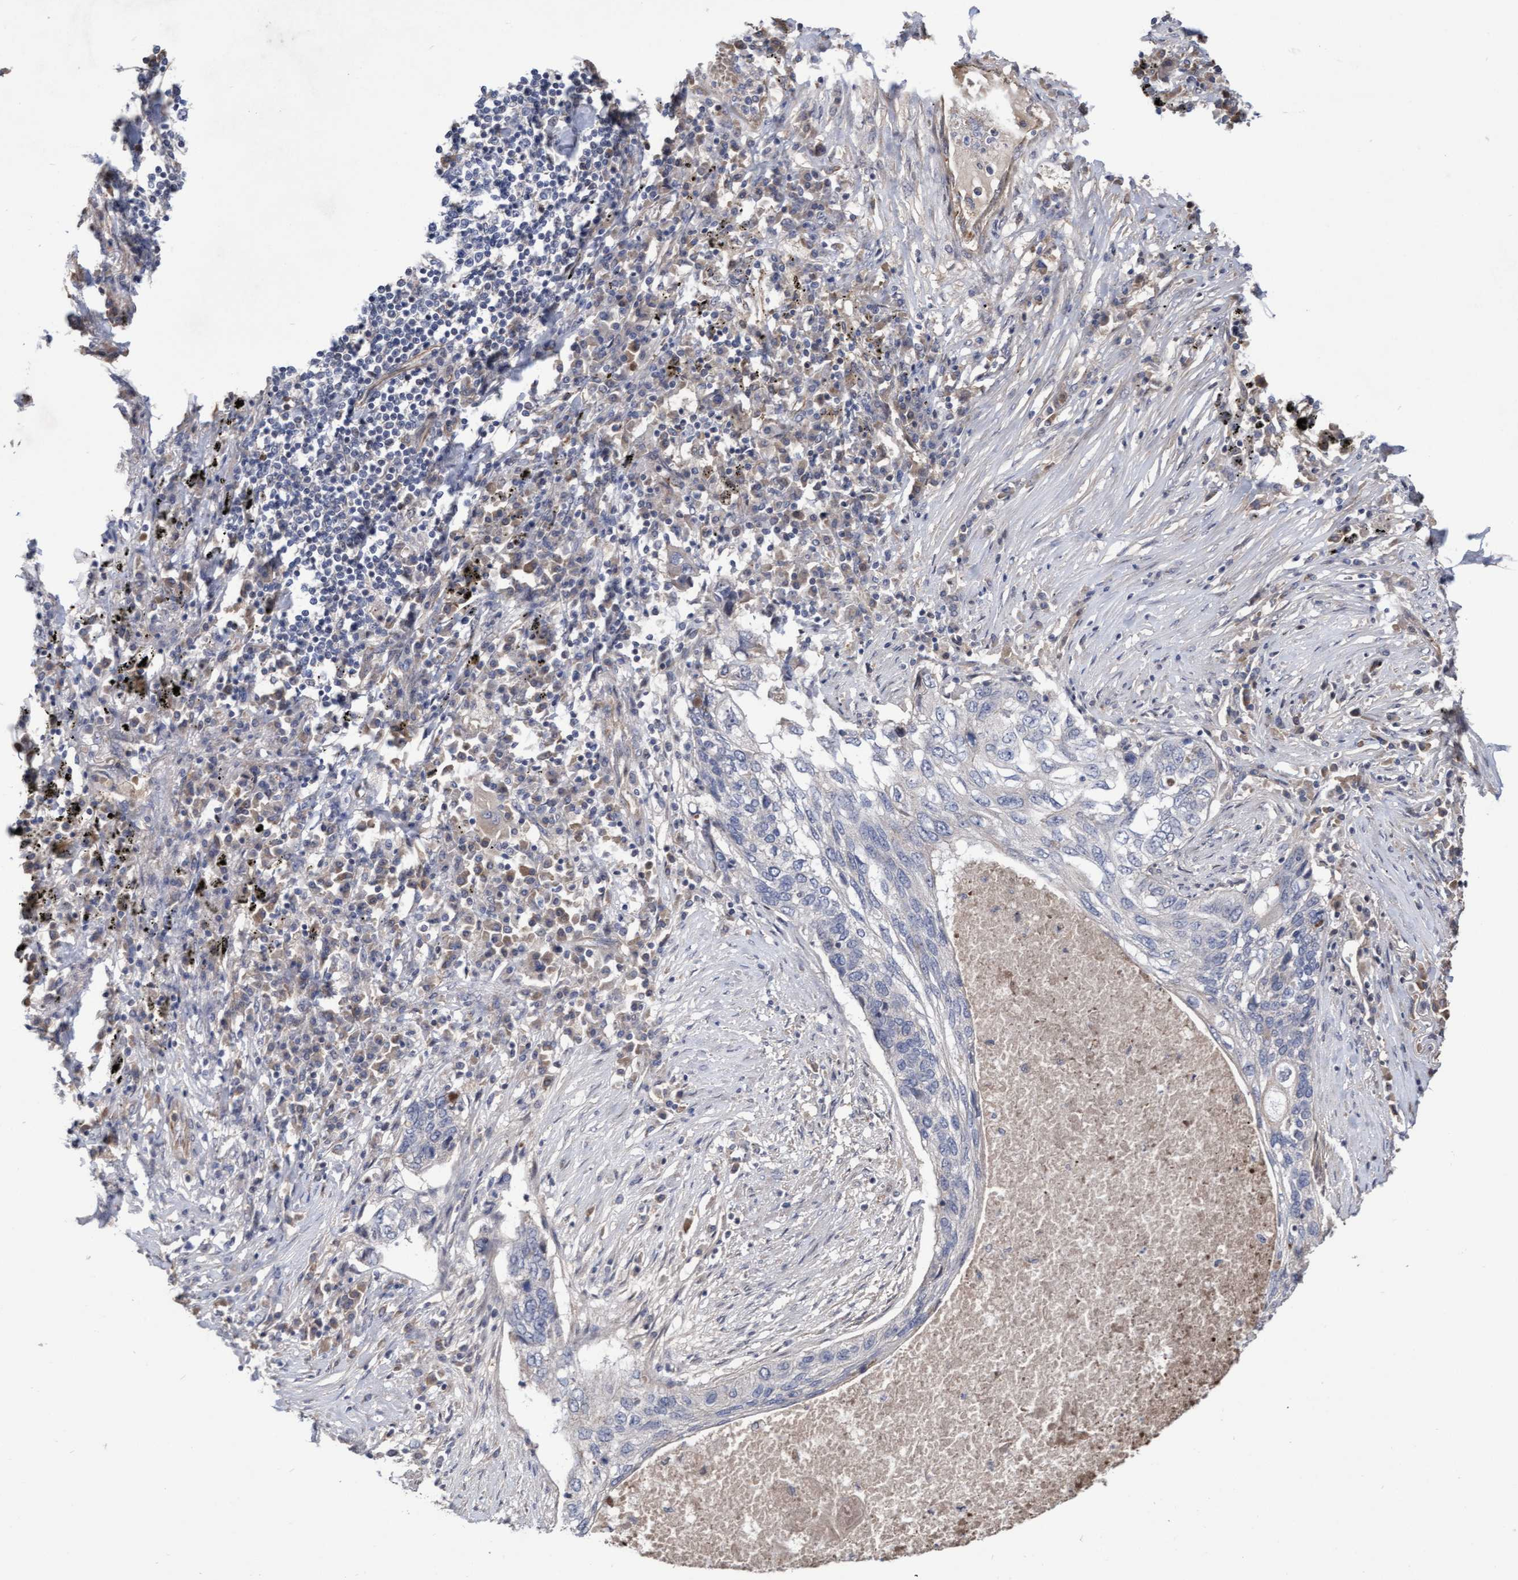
{"staining": {"intensity": "negative", "quantity": "none", "location": "none"}, "tissue": "lung cancer", "cell_type": "Tumor cells", "image_type": "cancer", "snomed": [{"axis": "morphology", "description": "Squamous cell carcinoma, NOS"}, {"axis": "topography", "description": "Lung"}], "caption": "Tumor cells show no significant protein staining in lung cancer (squamous cell carcinoma).", "gene": "COBL", "patient": {"sex": "female", "age": 63}}